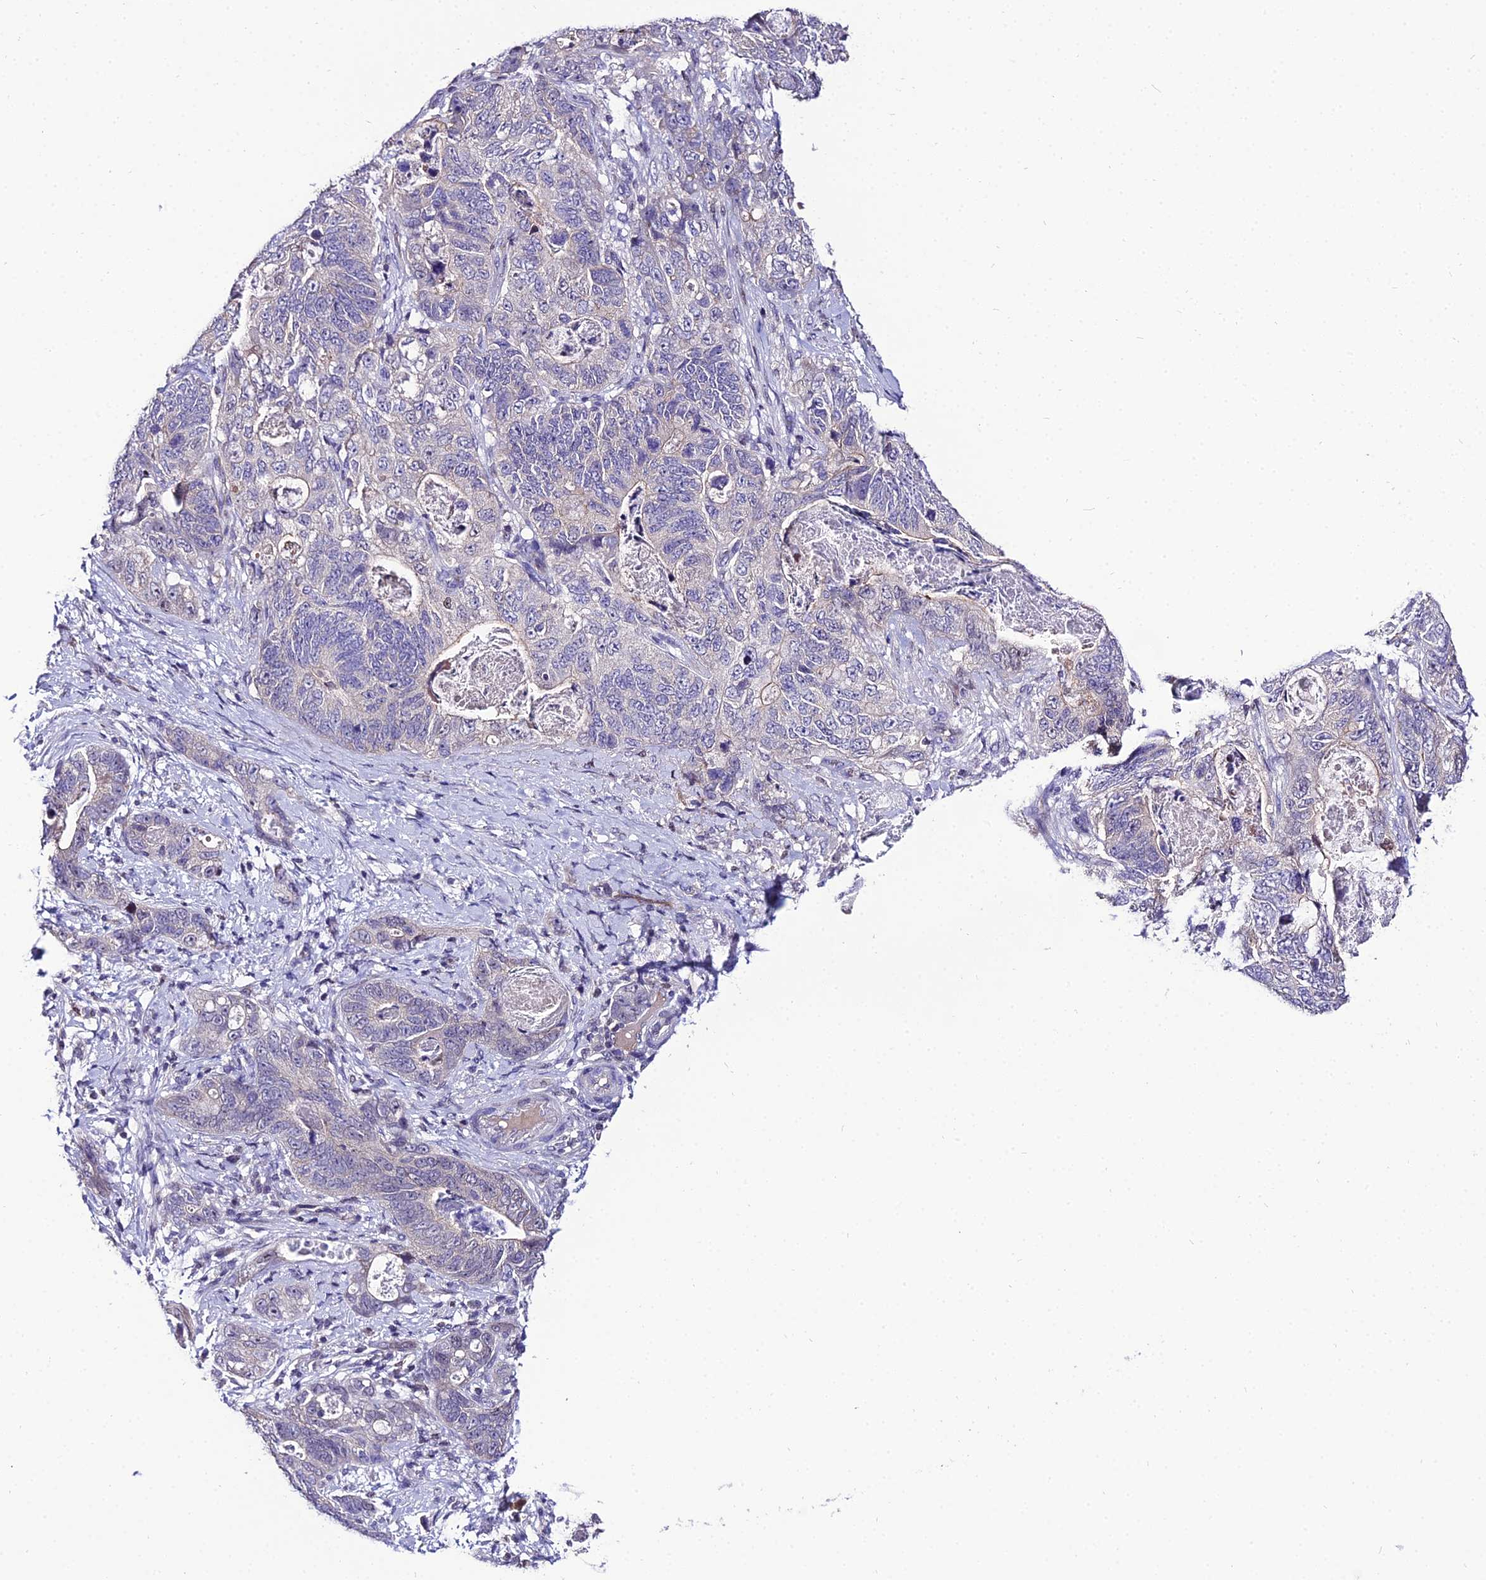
{"staining": {"intensity": "negative", "quantity": "none", "location": "none"}, "tissue": "stomach cancer", "cell_type": "Tumor cells", "image_type": "cancer", "snomed": [{"axis": "morphology", "description": "Normal tissue, NOS"}, {"axis": "morphology", "description": "Adenocarcinoma, NOS"}, {"axis": "topography", "description": "Stomach"}], "caption": "Micrograph shows no protein positivity in tumor cells of stomach cancer (adenocarcinoma) tissue. (DAB IHC visualized using brightfield microscopy, high magnification).", "gene": "SHQ1", "patient": {"sex": "female", "age": 89}}